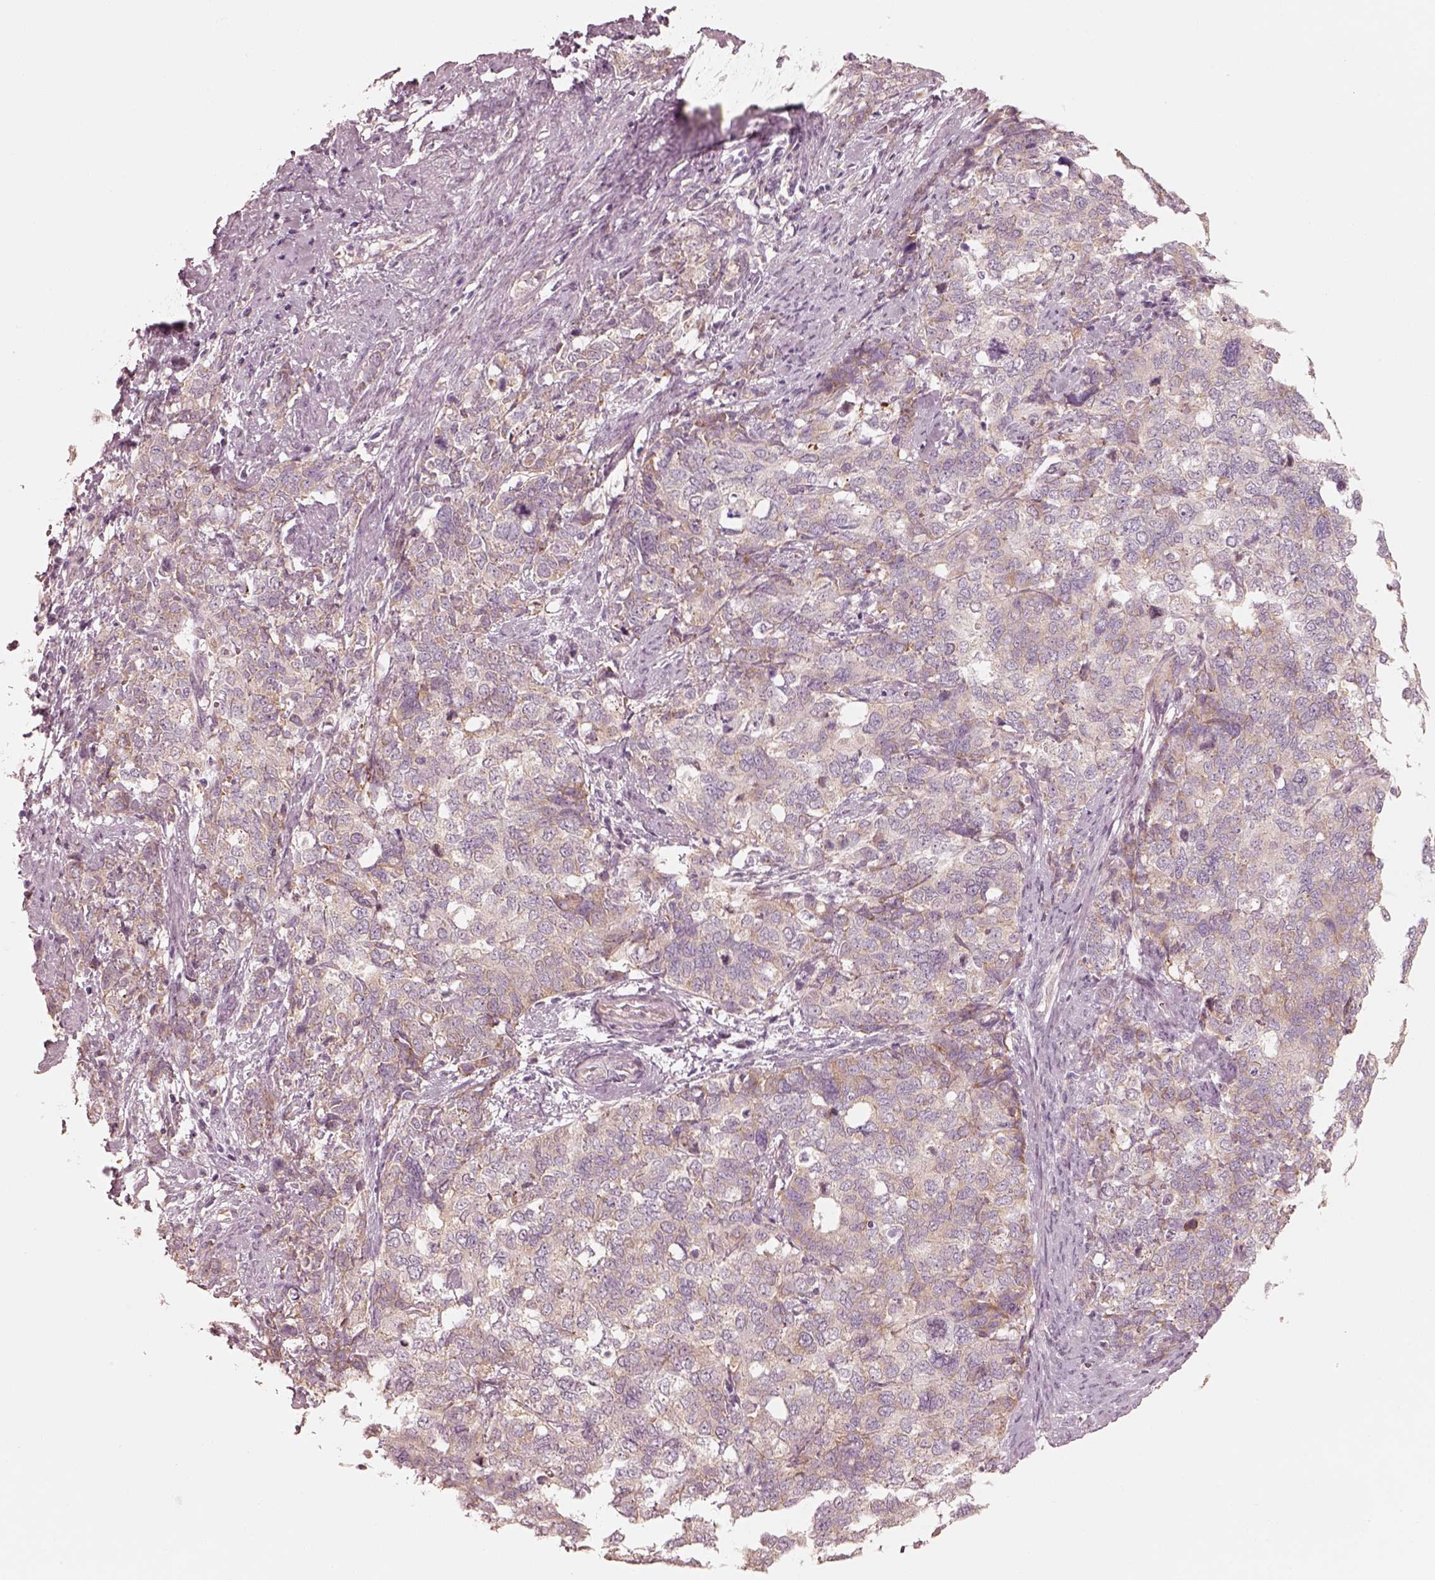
{"staining": {"intensity": "weak", "quantity": "<25%", "location": "cytoplasmic/membranous"}, "tissue": "cervical cancer", "cell_type": "Tumor cells", "image_type": "cancer", "snomed": [{"axis": "morphology", "description": "Squamous cell carcinoma, NOS"}, {"axis": "topography", "description": "Cervix"}], "caption": "Immunohistochemistry (IHC) image of neoplastic tissue: human squamous cell carcinoma (cervical) stained with DAB (3,3'-diaminobenzidine) displays no significant protein positivity in tumor cells.", "gene": "RAB3C", "patient": {"sex": "female", "age": 63}}